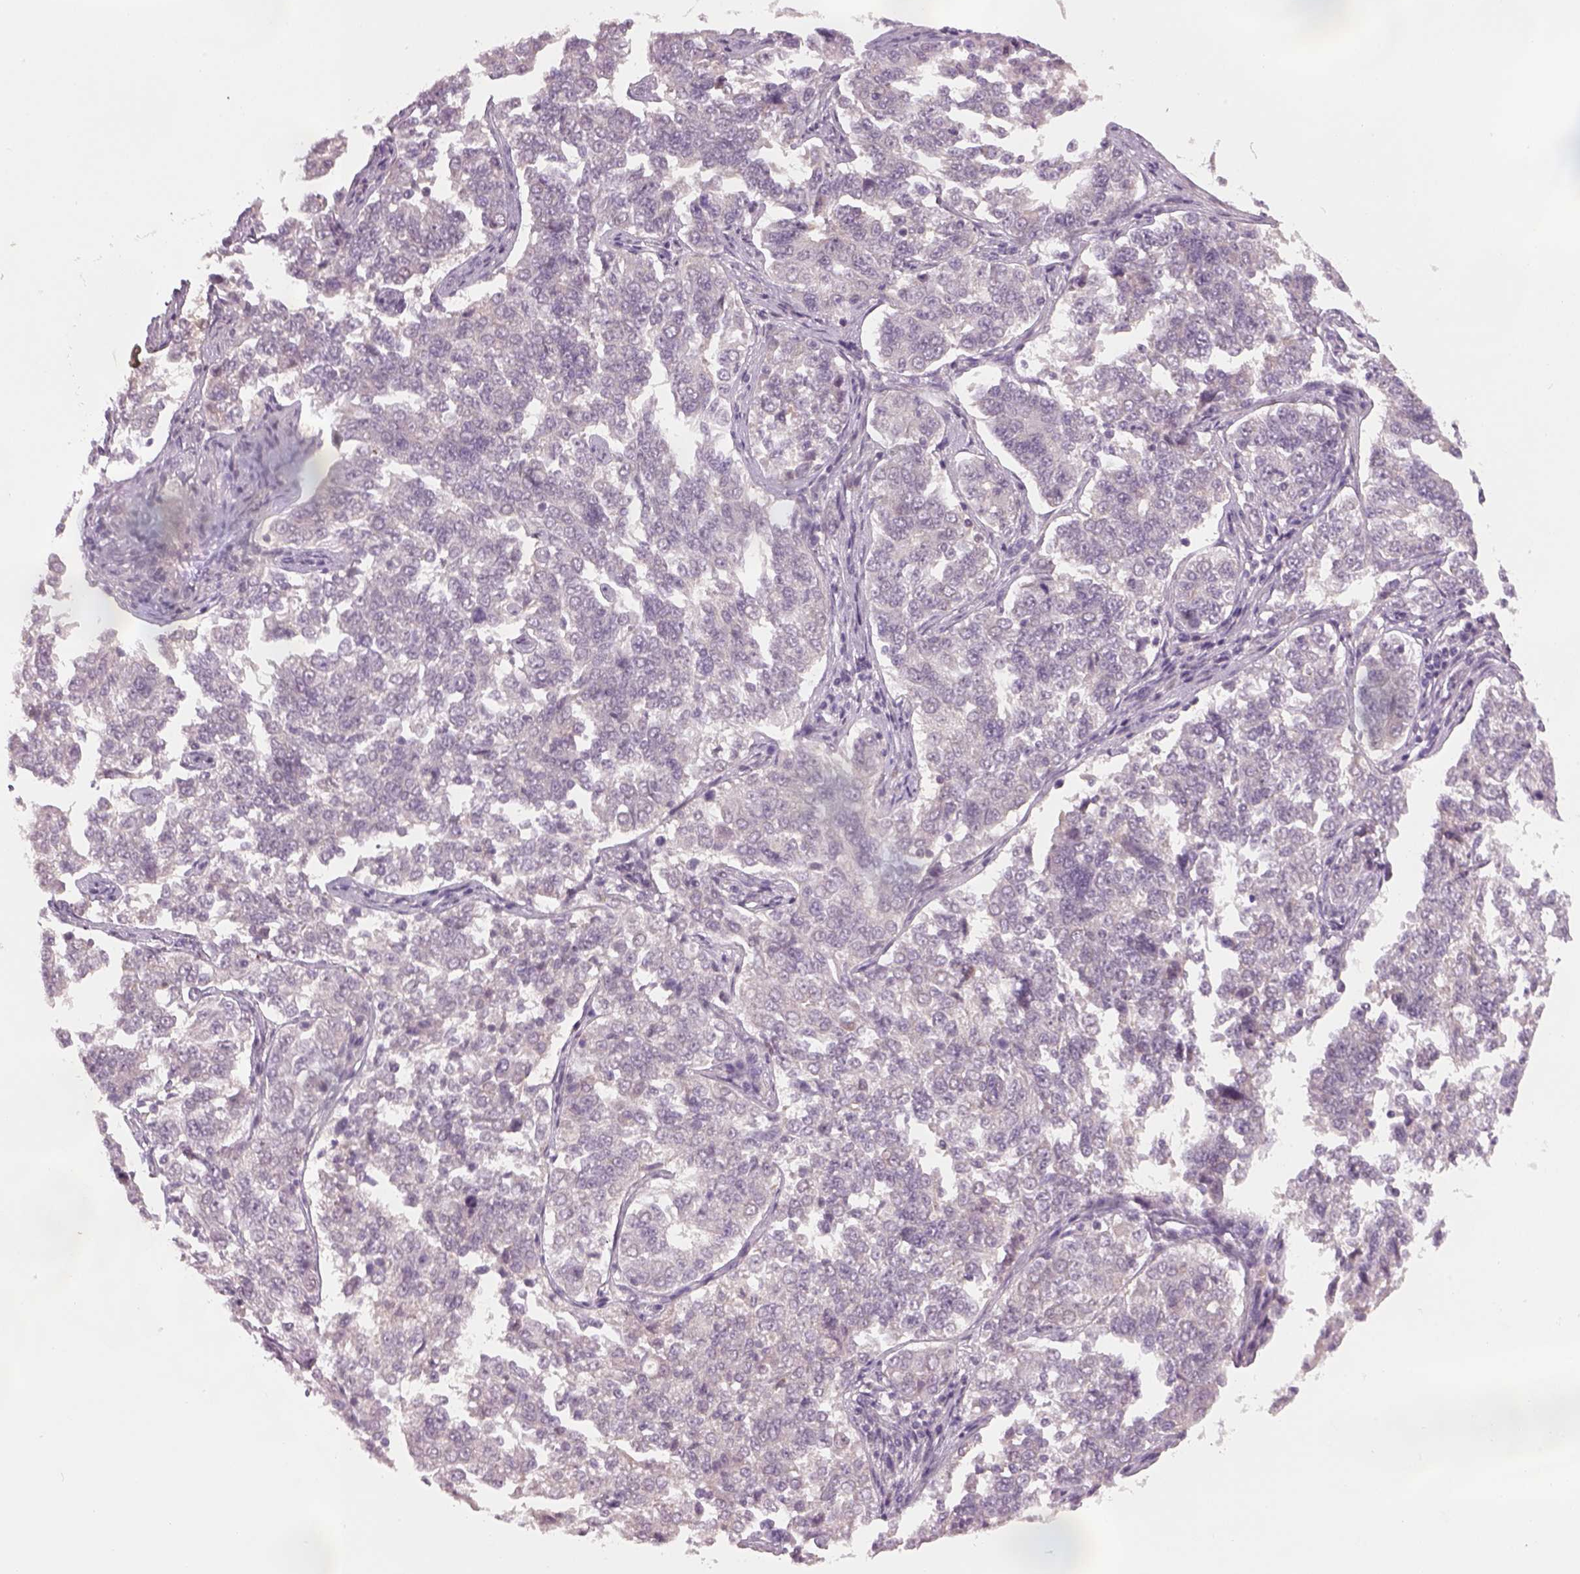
{"staining": {"intensity": "negative", "quantity": "none", "location": "none"}, "tissue": "endometrial cancer", "cell_type": "Tumor cells", "image_type": "cancer", "snomed": [{"axis": "morphology", "description": "Adenocarcinoma, NOS"}, {"axis": "topography", "description": "Endometrium"}], "caption": "IHC micrograph of human endometrial cancer (adenocarcinoma) stained for a protein (brown), which reveals no positivity in tumor cells. Nuclei are stained in blue.", "gene": "GDNF", "patient": {"sex": "female", "age": 43}}